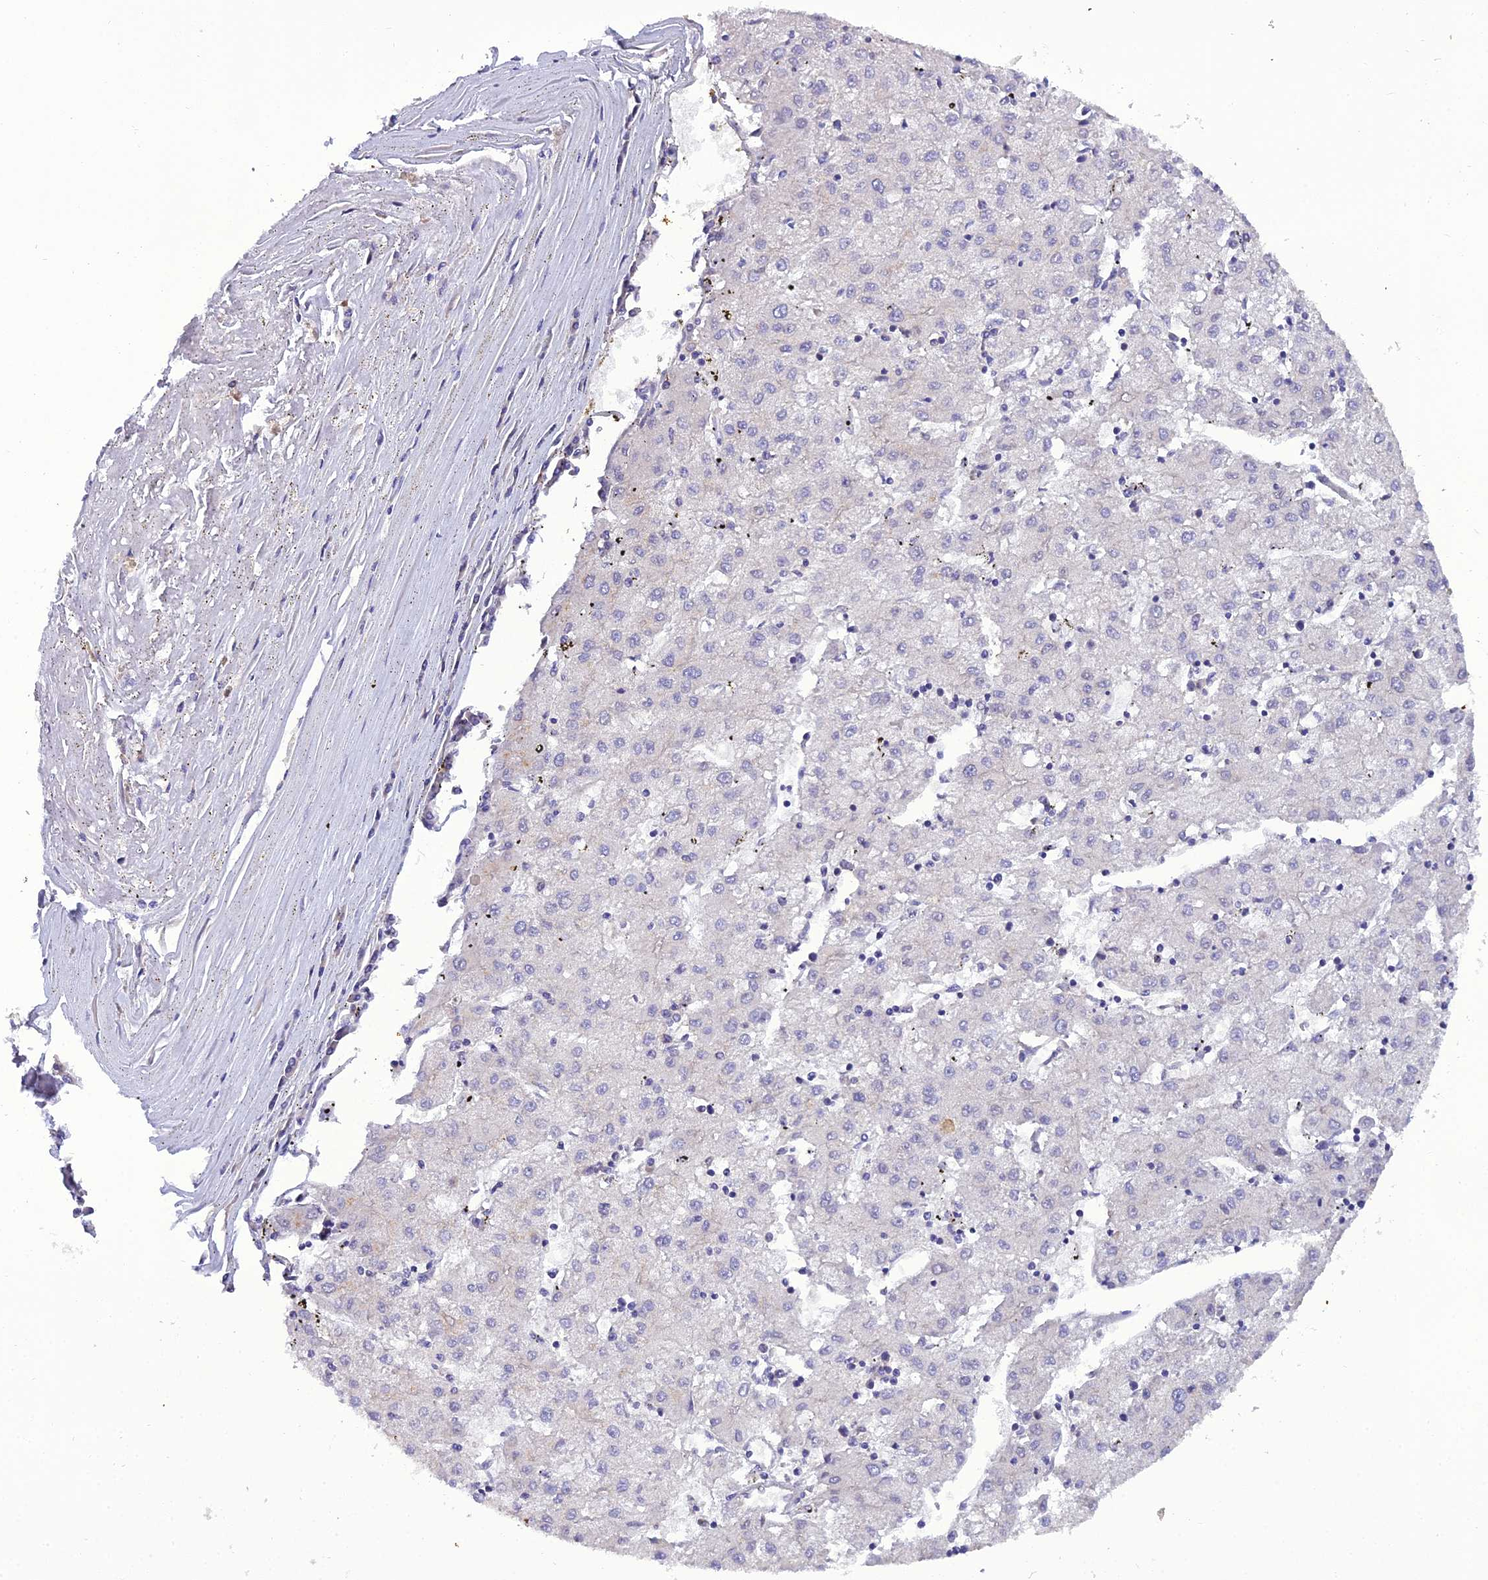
{"staining": {"intensity": "negative", "quantity": "none", "location": "none"}, "tissue": "liver cancer", "cell_type": "Tumor cells", "image_type": "cancer", "snomed": [{"axis": "morphology", "description": "Carcinoma, Hepatocellular, NOS"}, {"axis": "topography", "description": "Liver"}], "caption": "DAB (3,3'-diaminobenzidine) immunohistochemical staining of liver hepatocellular carcinoma displays no significant positivity in tumor cells. Brightfield microscopy of immunohistochemistry (IHC) stained with DAB (3,3'-diaminobenzidine) (brown) and hematoxylin (blue), captured at high magnification.", "gene": "GOLPH3", "patient": {"sex": "male", "age": 72}}